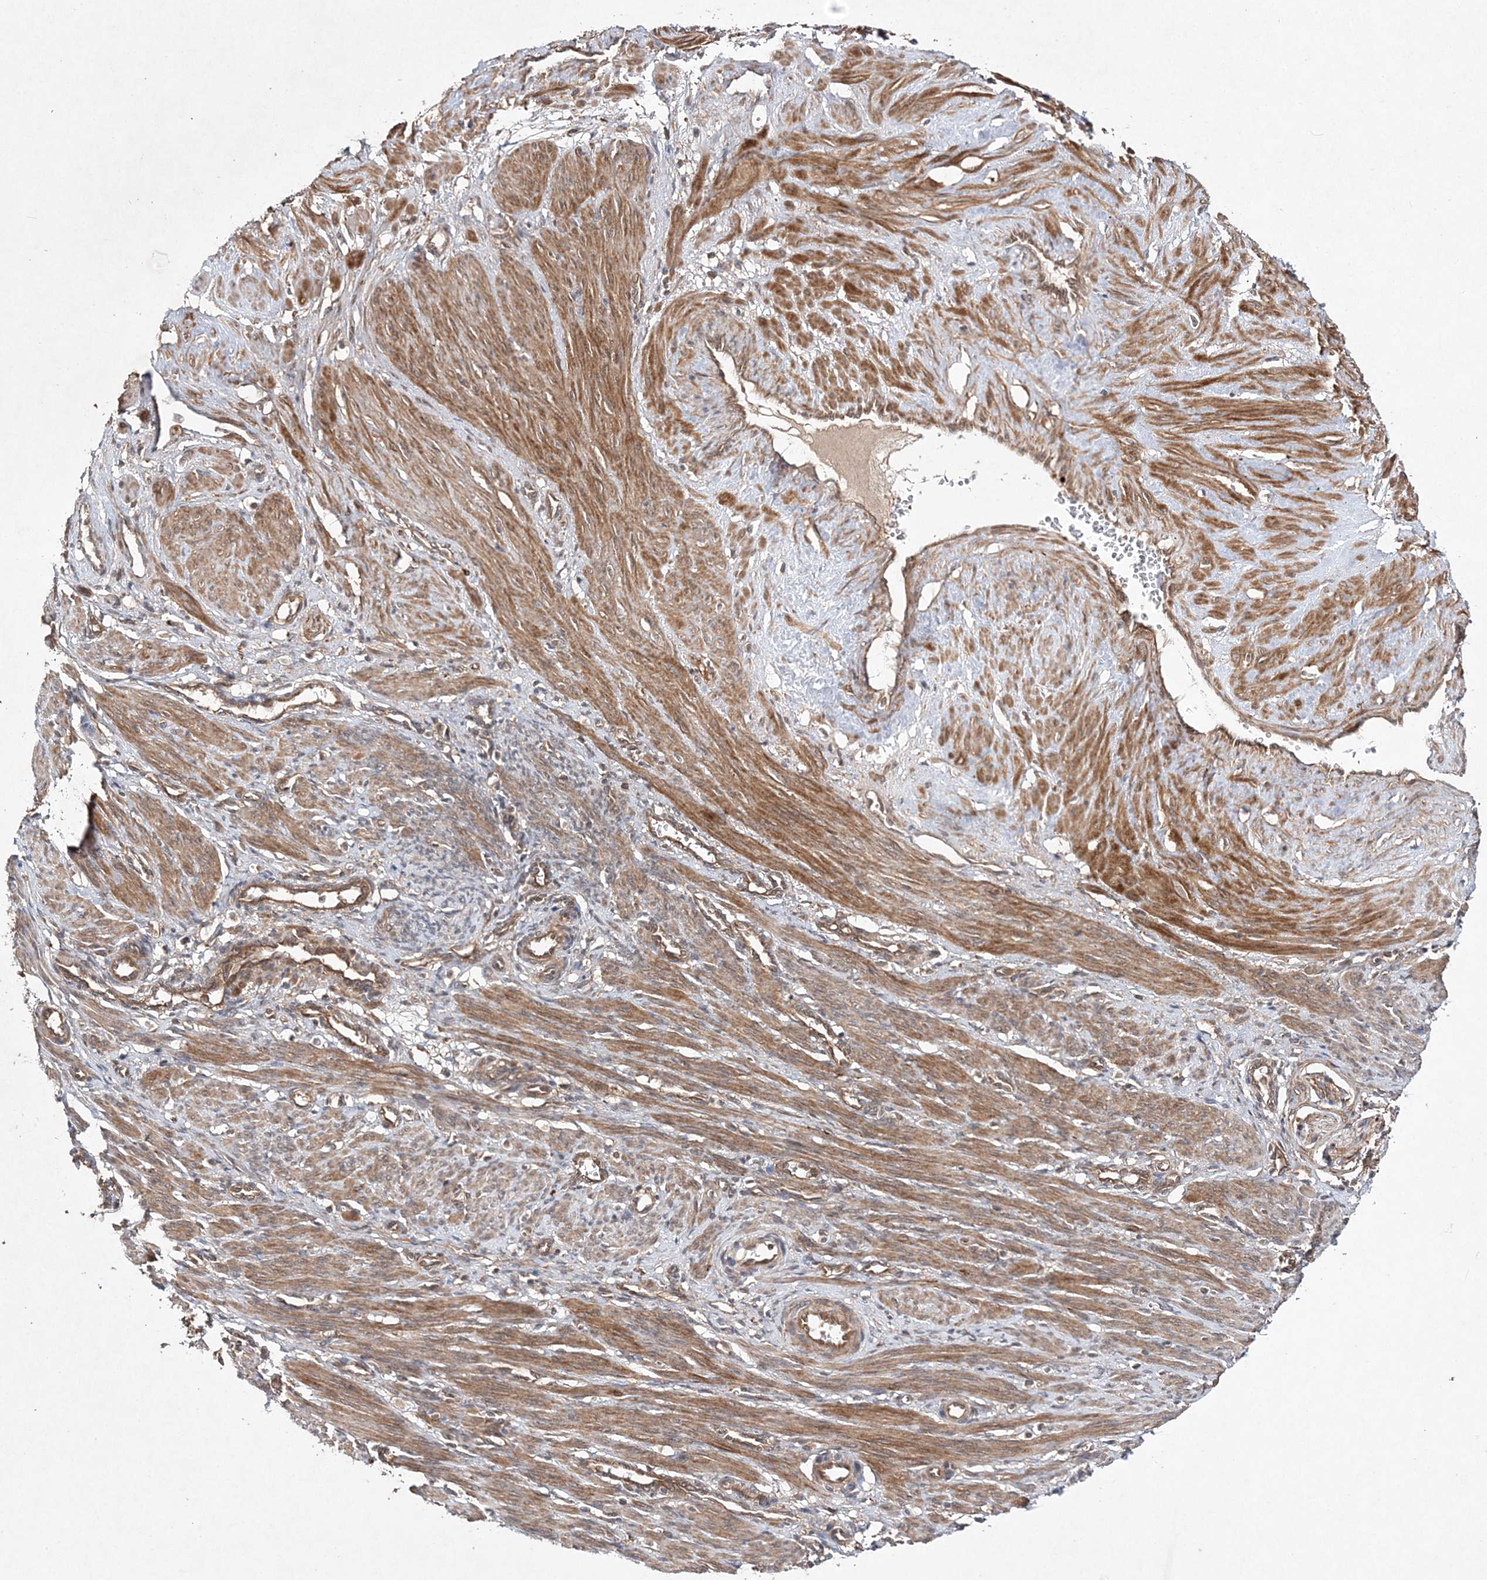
{"staining": {"intensity": "moderate", "quantity": ">75%", "location": "cytoplasmic/membranous"}, "tissue": "smooth muscle", "cell_type": "Smooth muscle cells", "image_type": "normal", "snomed": [{"axis": "morphology", "description": "Normal tissue, NOS"}, {"axis": "topography", "description": "Endometrium"}], "caption": "The histopathology image shows immunohistochemical staining of normal smooth muscle. There is moderate cytoplasmic/membranous expression is present in approximately >75% of smooth muscle cells.", "gene": "TMEM9B", "patient": {"sex": "female", "age": 33}}